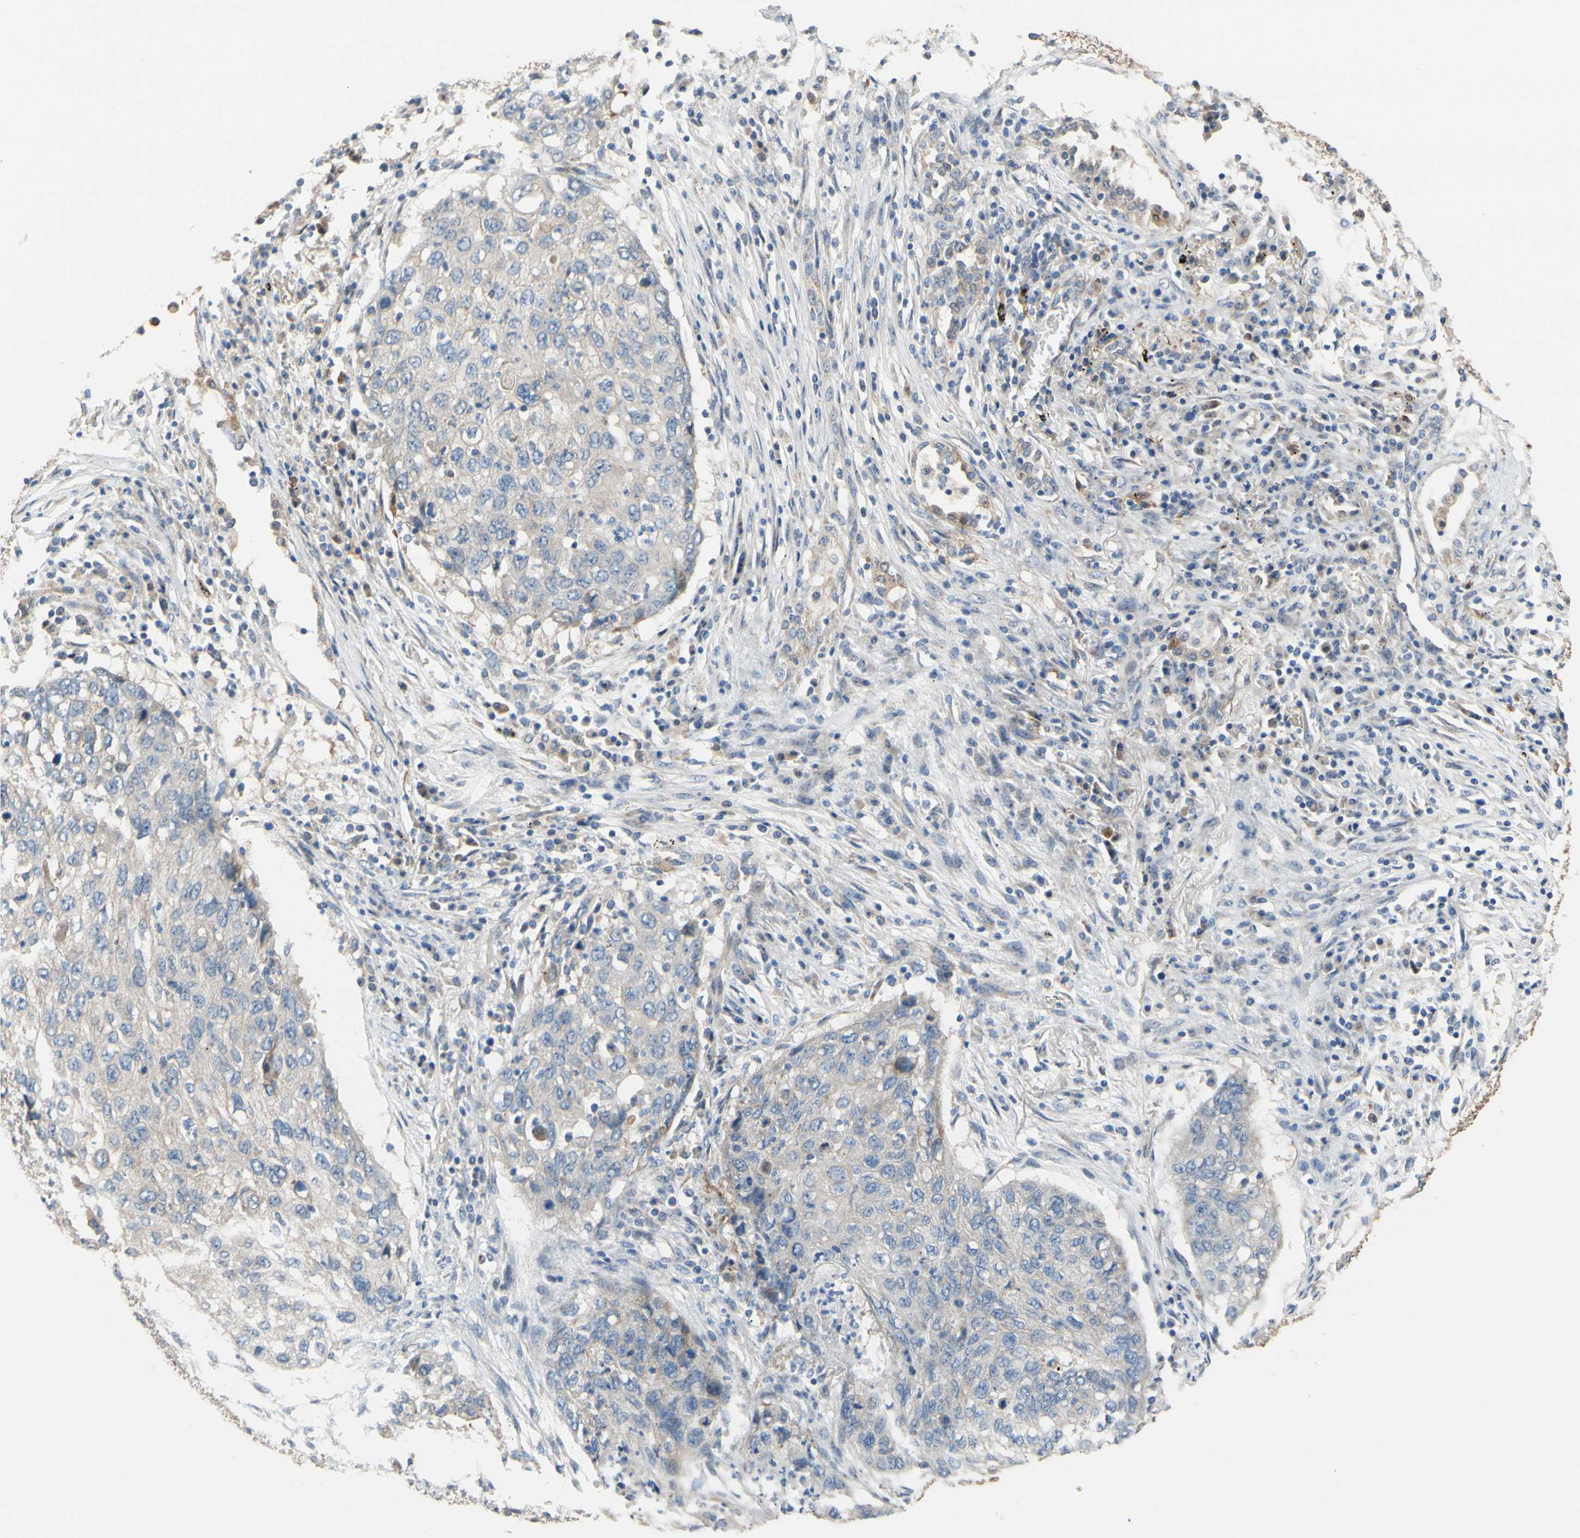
{"staining": {"intensity": "weak", "quantity": "25%-75%", "location": "cytoplasmic/membranous"}, "tissue": "lung cancer", "cell_type": "Tumor cells", "image_type": "cancer", "snomed": [{"axis": "morphology", "description": "Squamous cell carcinoma, NOS"}, {"axis": "topography", "description": "Lung"}], "caption": "There is low levels of weak cytoplasmic/membranous expression in tumor cells of squamous cell carcinoma (lung), as demonstrated by immunohistochemical staining (brown color).", "gene": "ALDH1A2", "patient": {"sex": "female", "age": 63}}